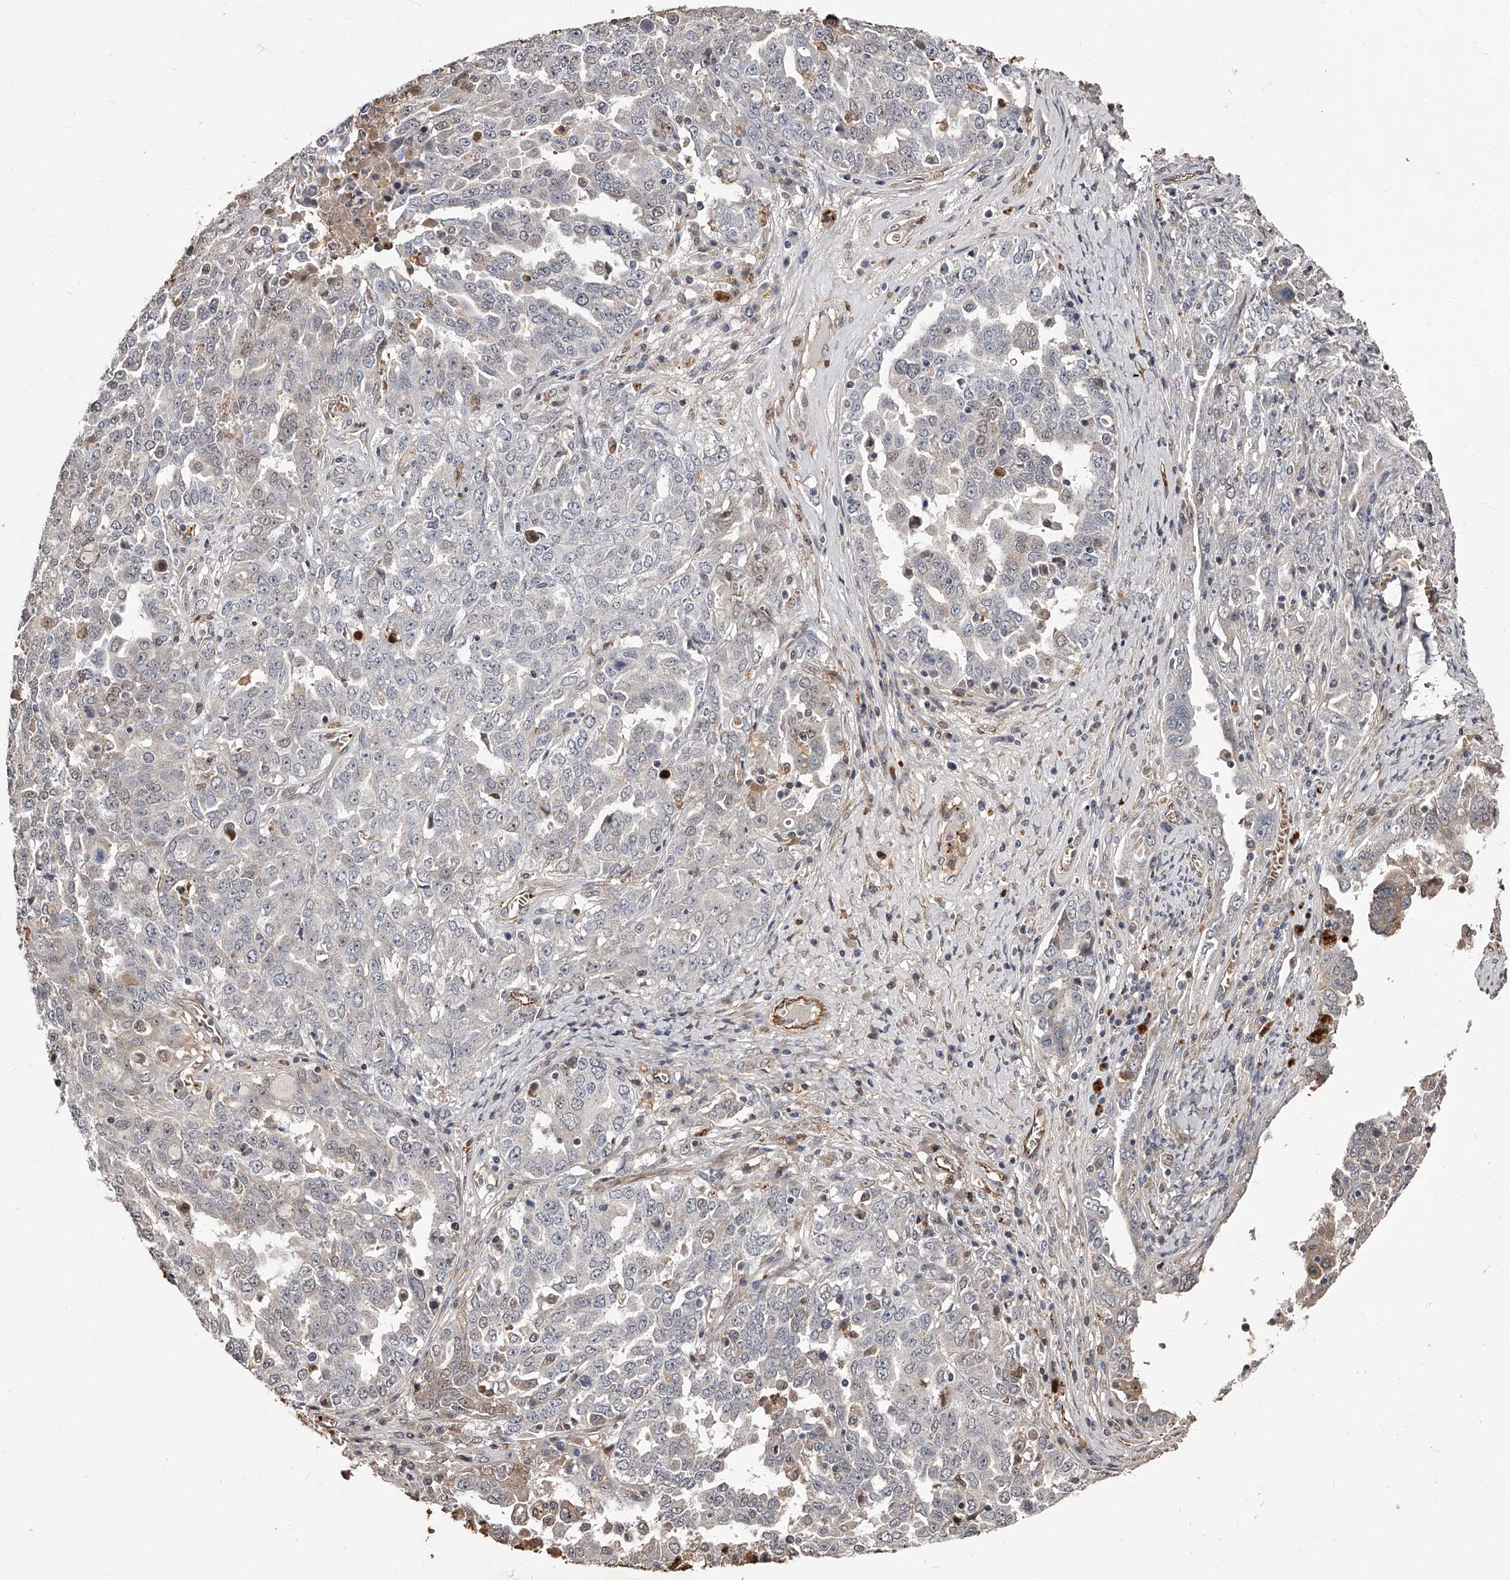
{"staining": {"intensity": "negative", "quantity": "none", "location": "none"}, "tissue": "ovarian cancer", "cell_type": "Tumor cells", "image_type": "cancer", "snomed": [{"axis": "morphology", "description": "Carcinoma, endometroid"}, {"axis": "topography", "description": "Ovary"}], "caption": "Tumor cells show no significant expression in ovarian endometroid carcinoma.", "gene": "URGCP", "patient": {"sex": "female", "age": 62}}